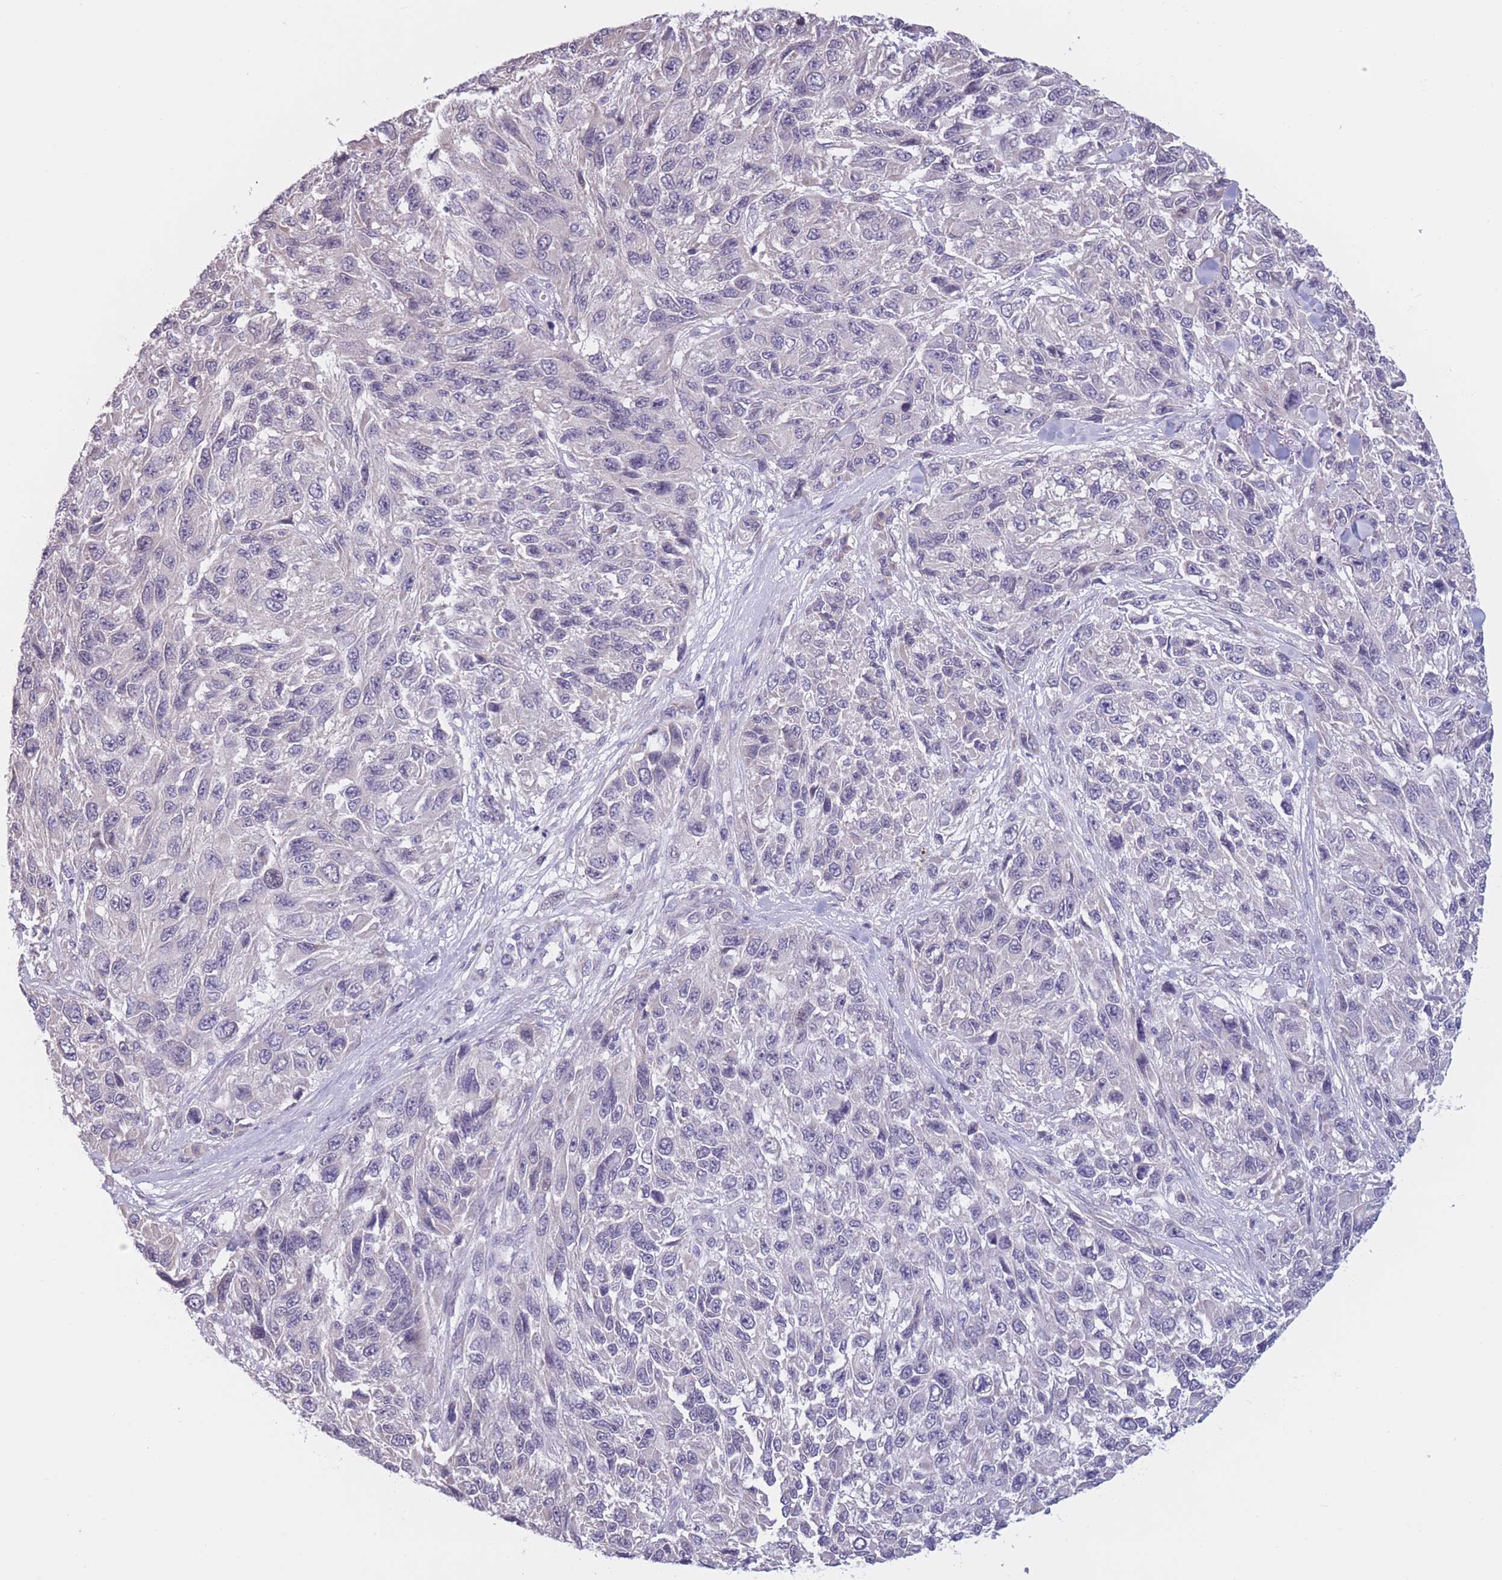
{"staining": {"intensity": "negative", "quantity": "none", "location": "none"}, "tissue": "melanoma", "cell_type": "Tumor cells", "image_type": "cancer", "snomed": [{"axis": "morphology", "description": "Malignant melanoma, NOS"}, {"axis": "topography", "description": "Skin"}], "caption": "Immunohistochemistry (IHC) photomicrograph of neoplastic tissue: malignant melanoma stained with DAB demonstrates no significant protein positivity in tumor cells. (DAB (3,3'-diaminobenzidine) immunohistochemistry (IHC) visualized using brightfield microscopy, high magnification).", "gene": "COL27A1", "patient": {"sex": "female", "age": 96}}